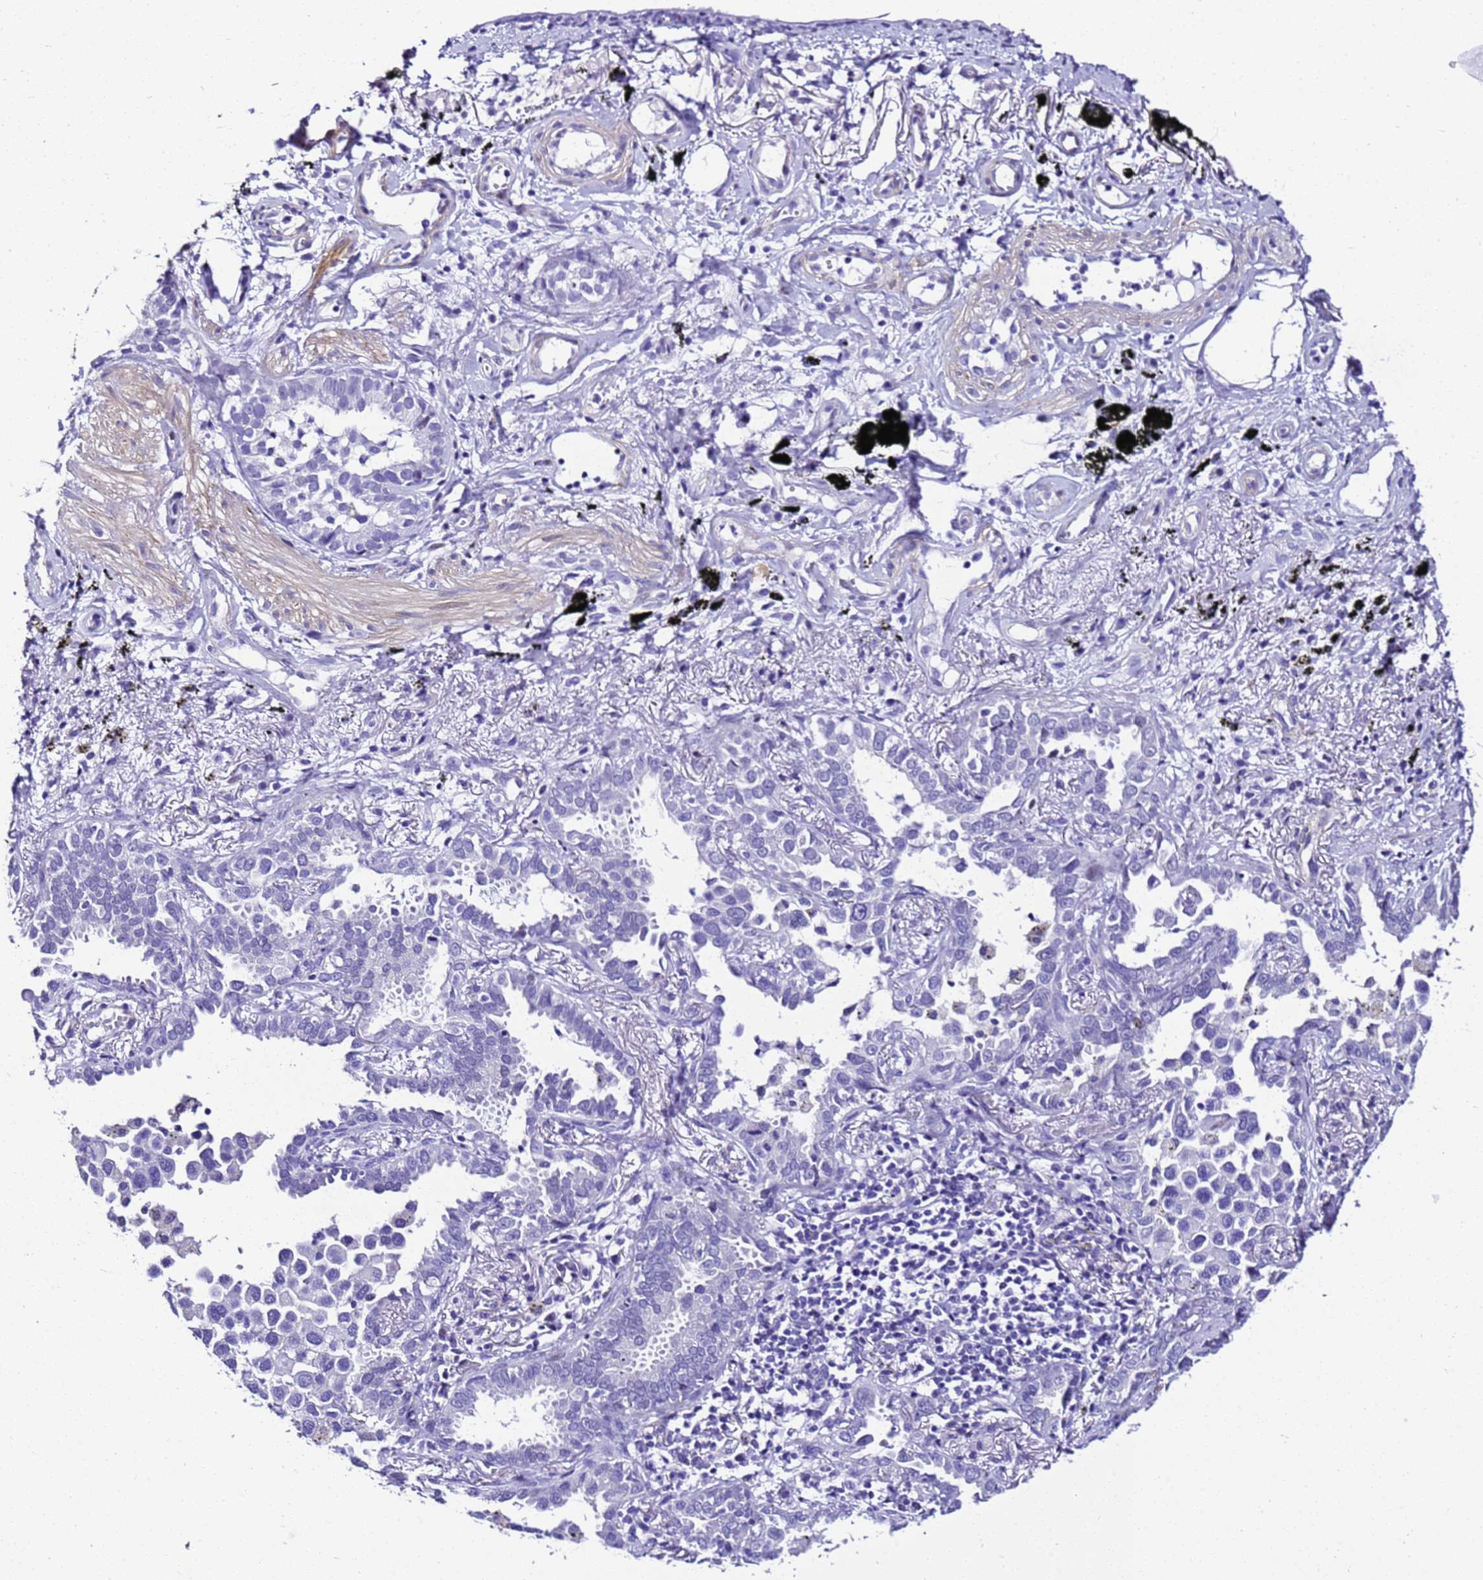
{"staining": {"intensity": "negative", "quantity": "none", "location": "none"}, "tissue": "lung cancer", "cell_type": "Tumor cells", "image_type": "cancer", "snomed": [{"axis": "morphology", "description": "Adenocarcinoma, NOS"}, {"axis": "topography", "description": "Lung"}], "caption": "Tumor cells show no significant protein staining in lung cancer (adenocarcinoma).", "gene": "ZNF417", "patient": {"sex": "male", "age": 67}}